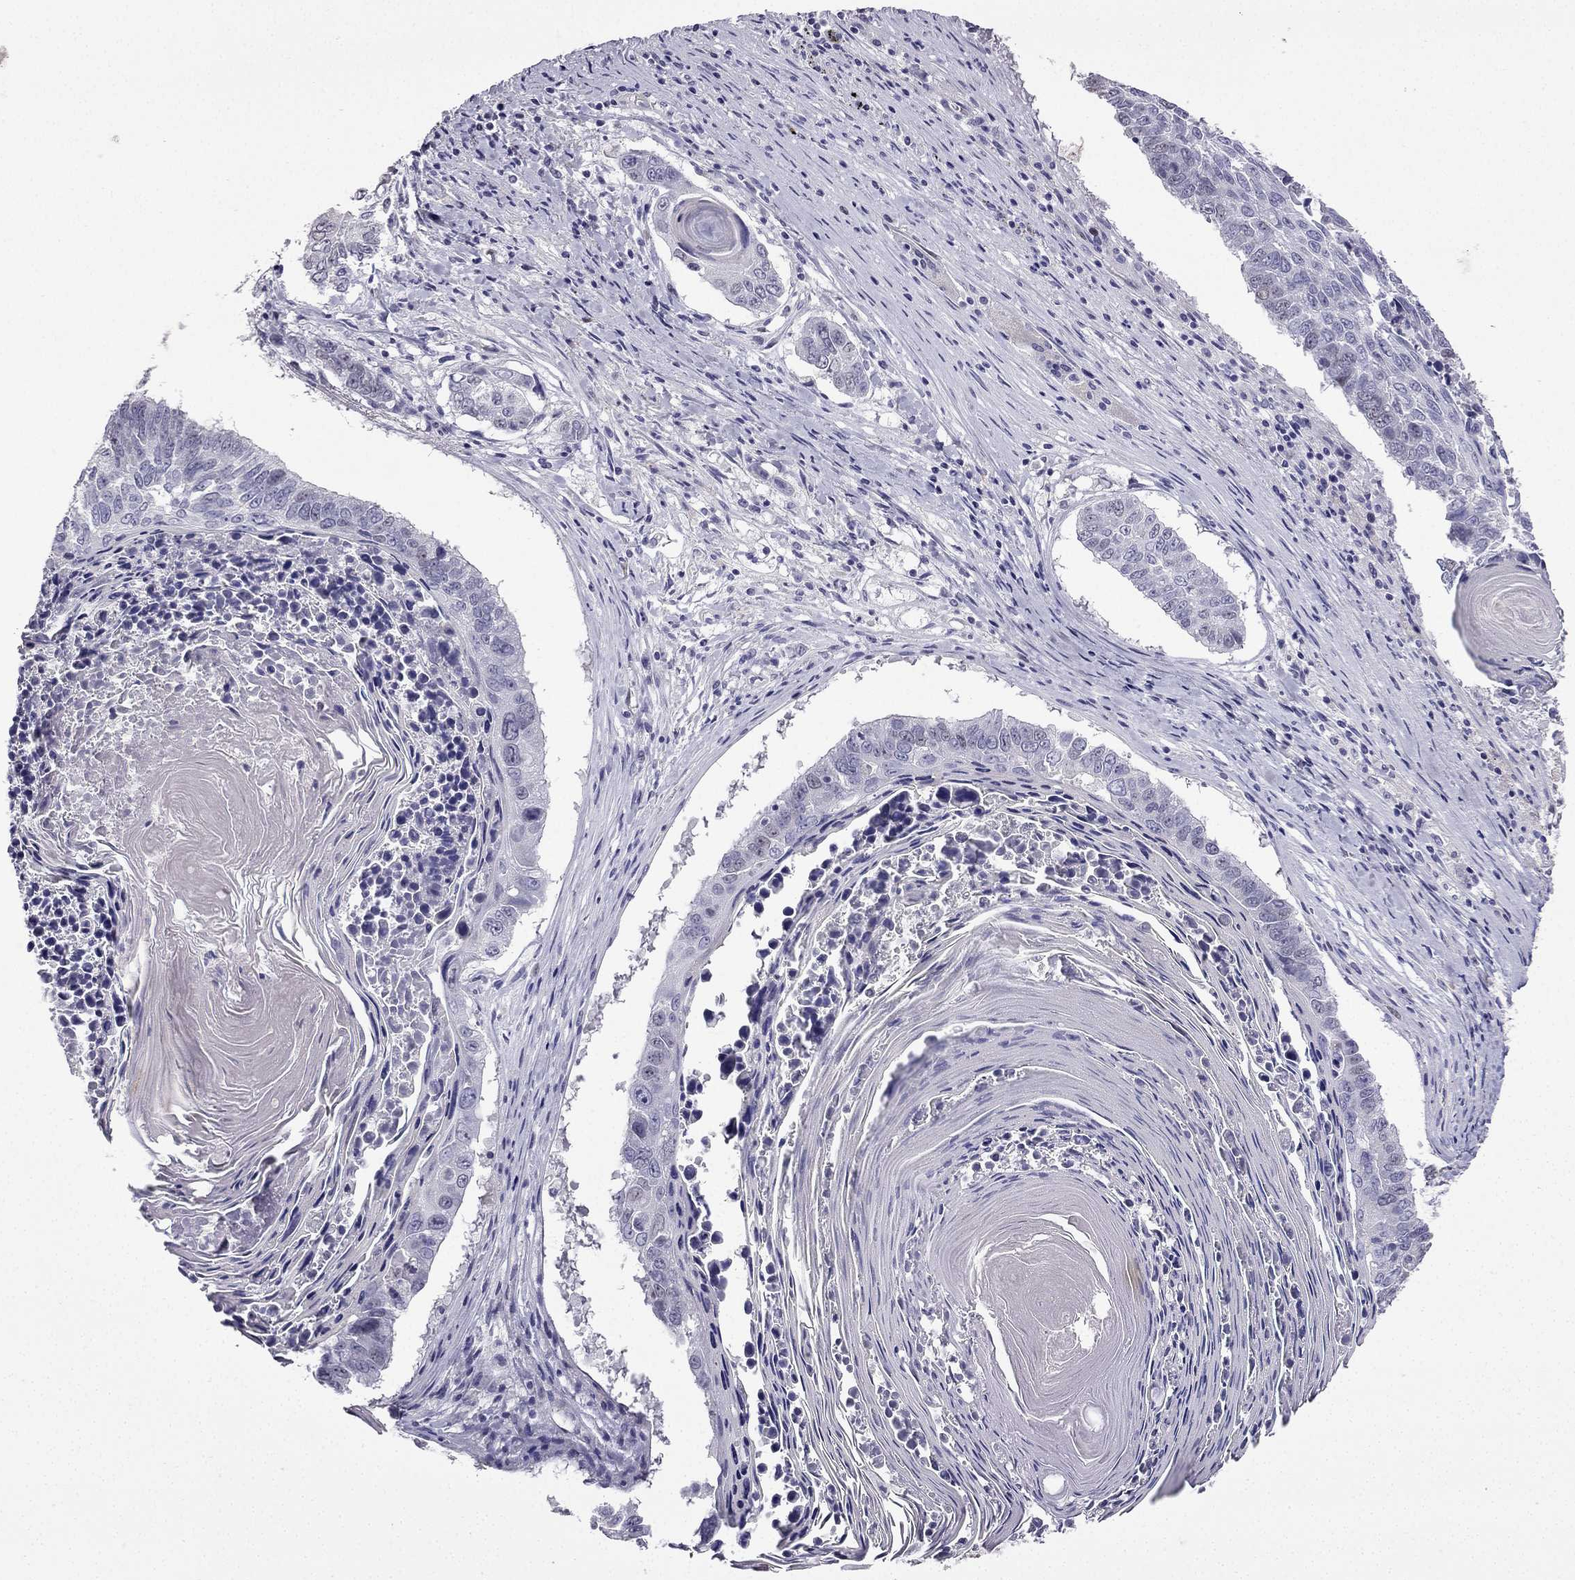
{"staining": {"intensity": "negative", "quantity": "none", "location": "none"}, "tissue": "lung cancer", "cell_type": "Tumor cells", "image_type": "cancer", "snomed": [{"axis": "morphology", "description": "Squamous cell carcinoma, NOS"}, {"axis": "topography", "description": "Lung"}], "caption": "This is a photomicrograph of immunohistochemistry (IHC) staining of lung cancer, which shows no expression in tumor cells. The staining was performed using DAB to visualize the protein expression in brown, while the nuclei were stained in blue with hematoxylin (Magnification: 20x).", "gene": "UHRF1", "patient": {"sex": "male", "age": 73}}